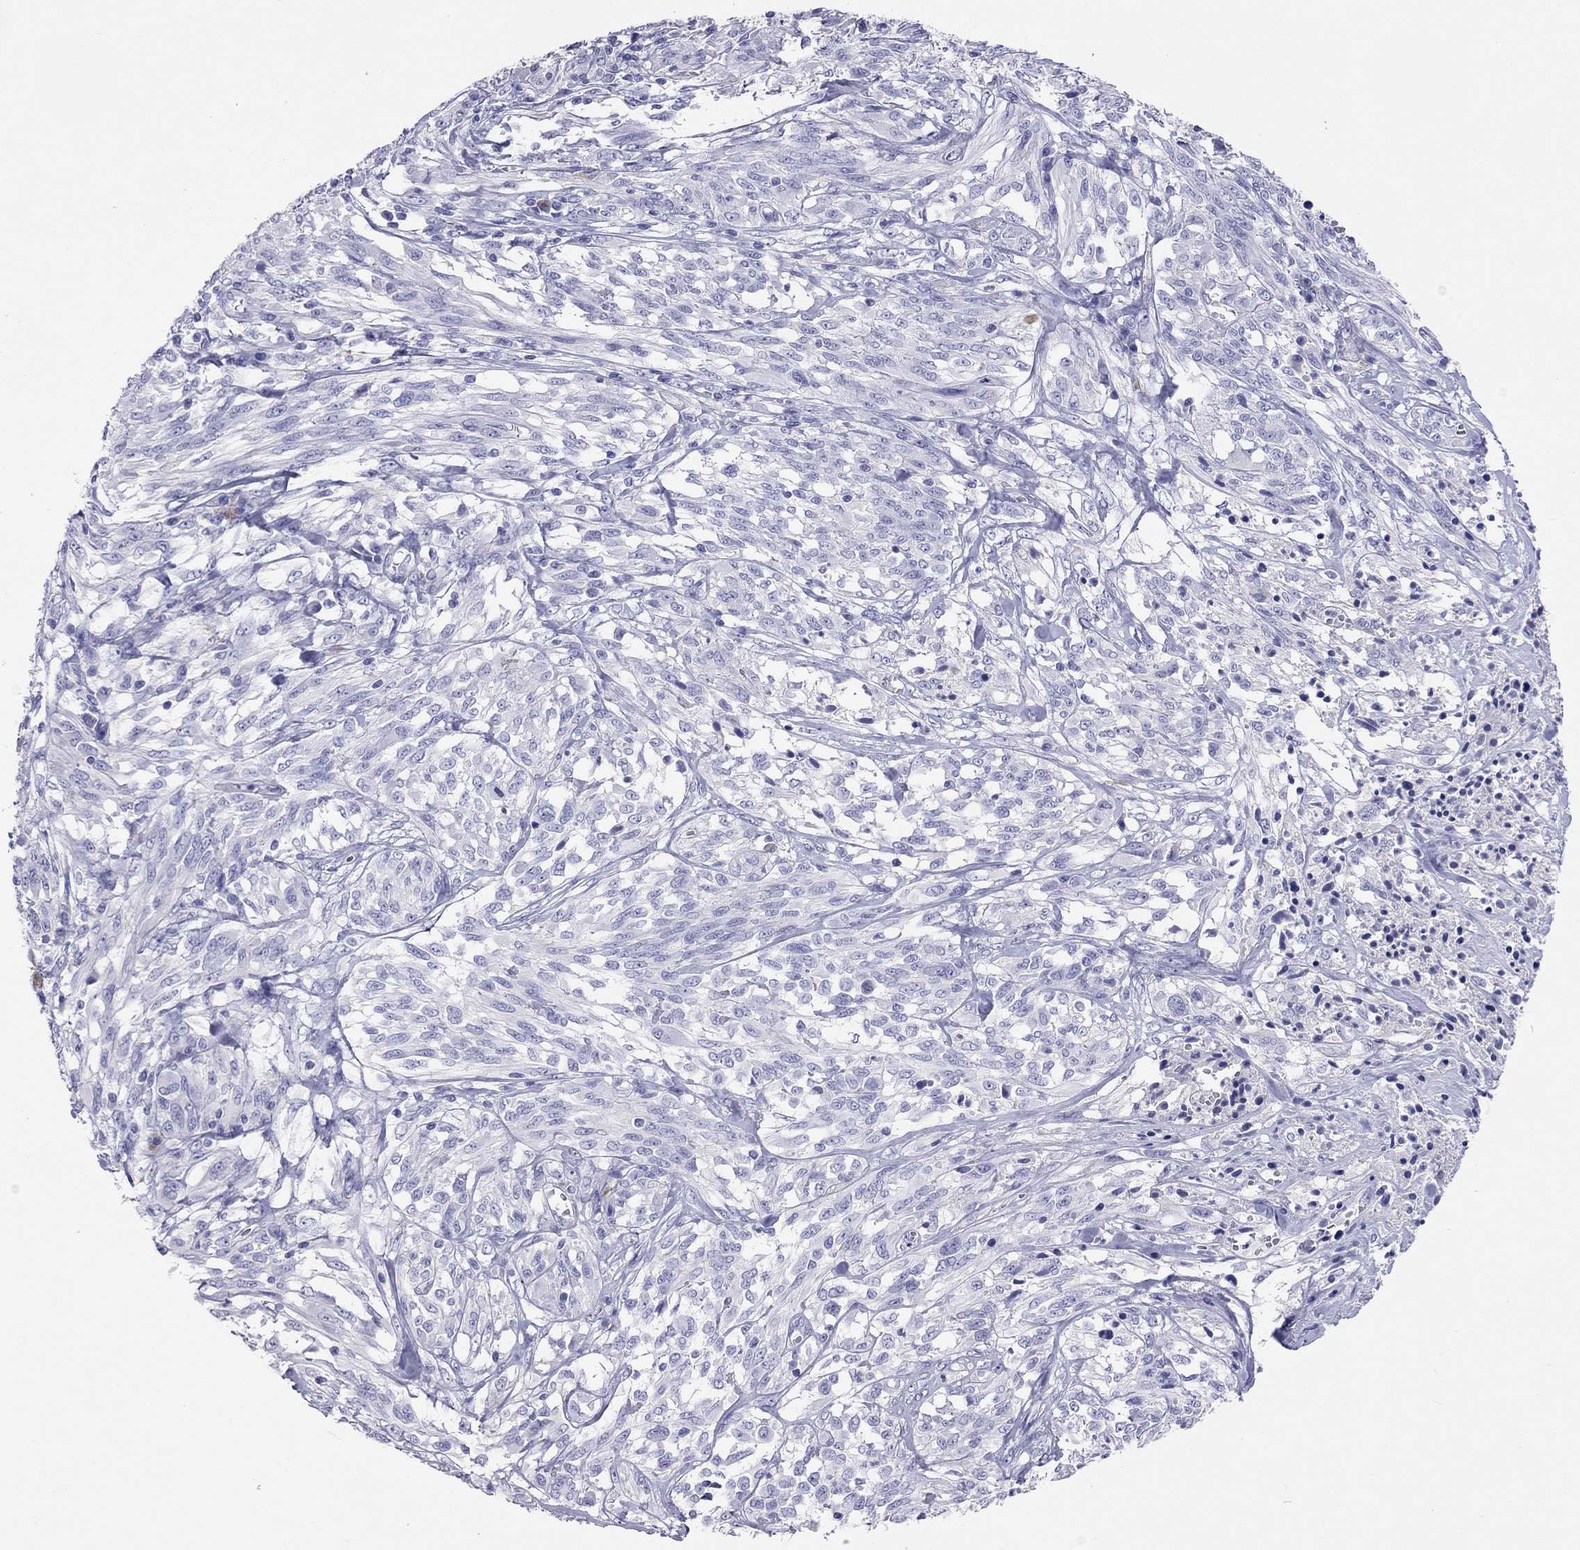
{"staining": {"intensity": "negative", "quantity": "none", "location": "none"}, "tissue": "melanoma", "cell_type": "Tumor cells", "image_type": "cancer", "snomed": [{"axis": "morphology", "description": "Malignant melanoma, NOS"}, {"axis": "topography", "description": "Skin"}], "caption": "Tumor cells show no significant staining in malignant melanoma. Nuclei are stained in blue.", "gene": "CALHM1", "patient": {"sex": "female", "age": 91}}